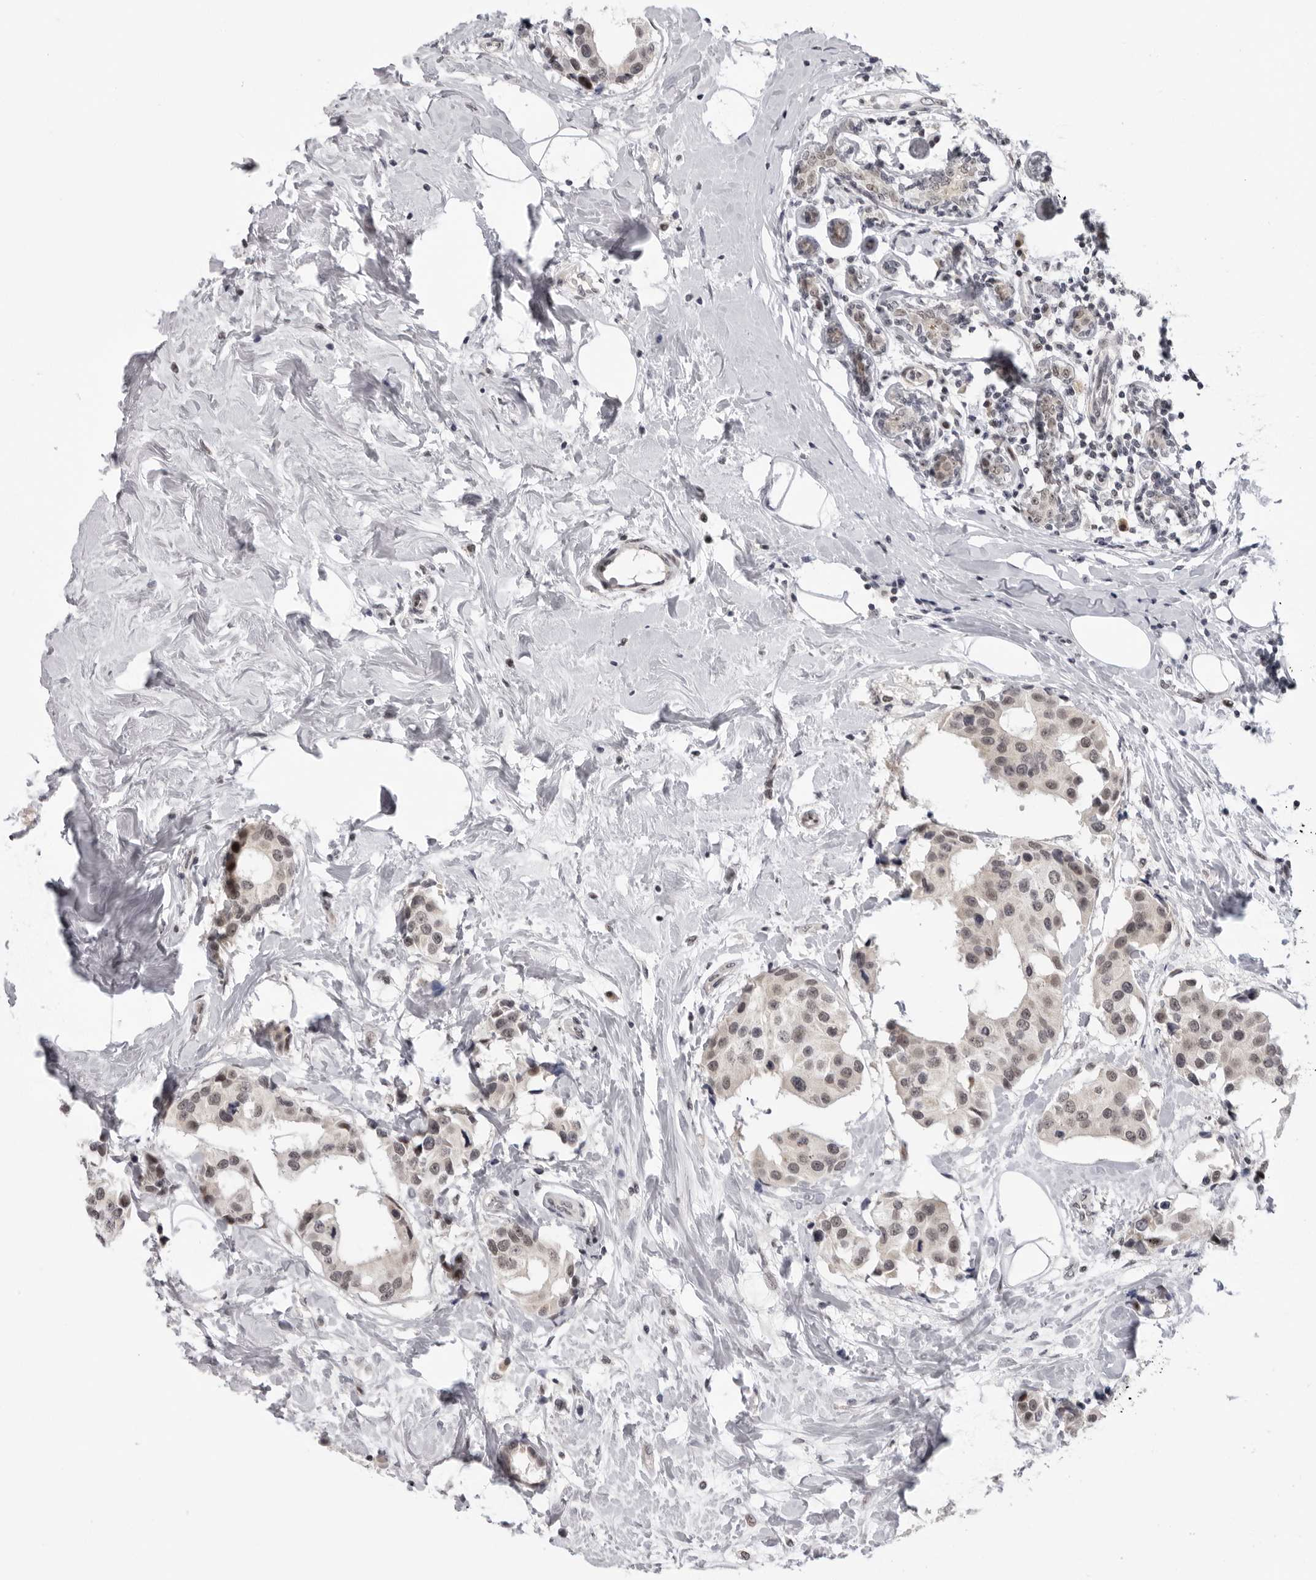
{"staining": {"intensity": "weak", "quantity": ">75%", "location": "nuclear"}, "tissue": "breast cancer", "cell_type": "Tumor cells", "image_type": "cancer", "snomed": [{"axis": "morphology", "description": "Normal tissue, NOS"}, {"axis": "morphology", "description": "Duct carcinoma"}, {"axis": "topography", "description": "Breast"}], "caption": "Protein expression analysis of invasive ductal carcinoma (breast) exhibits weak nuclear staining in approximately >75% of tumor cells.", "gene": "ALPK2", "patient": {"sex": "female", "age": 39}}